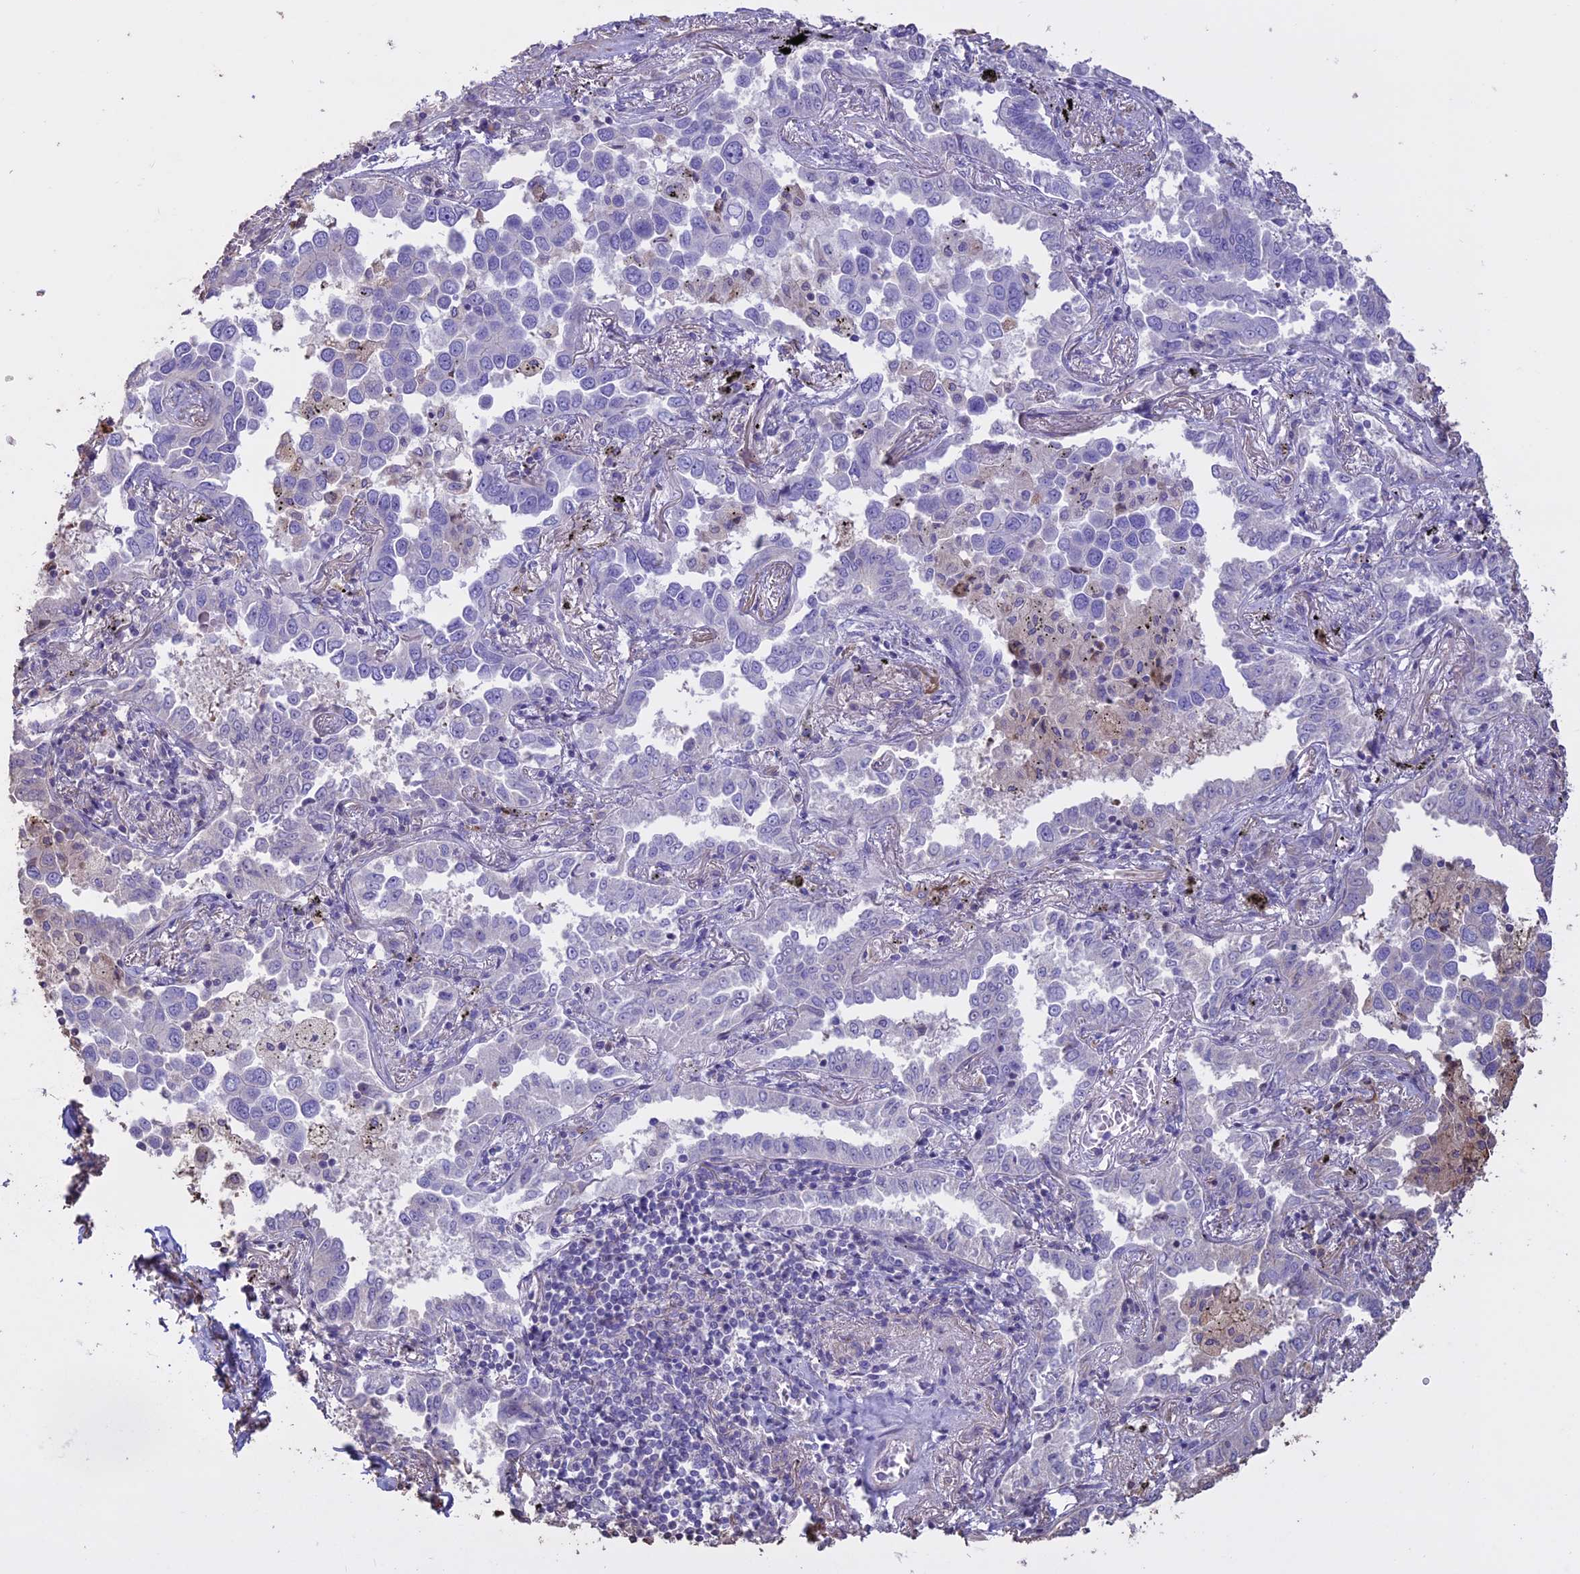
{"staining": {"intensity": "negative", "quantity": "none", "location": "none"}, "tissue": "lung cancer", "cell_type": "Tumor cells", "image_type": "cancer", "snomed": [{"axis": "morphology", "description": "Adenocarcinoma, NOS"}, {"axis": "topography", "description": "Lung"}], "caption": "Lung cancer (adenocarcinoma) stained for a protein using immunohistochemistry reveals no expression tumor cells.", "gene": "CCDC148", "patient": {"sex": "male", "age": 67}}